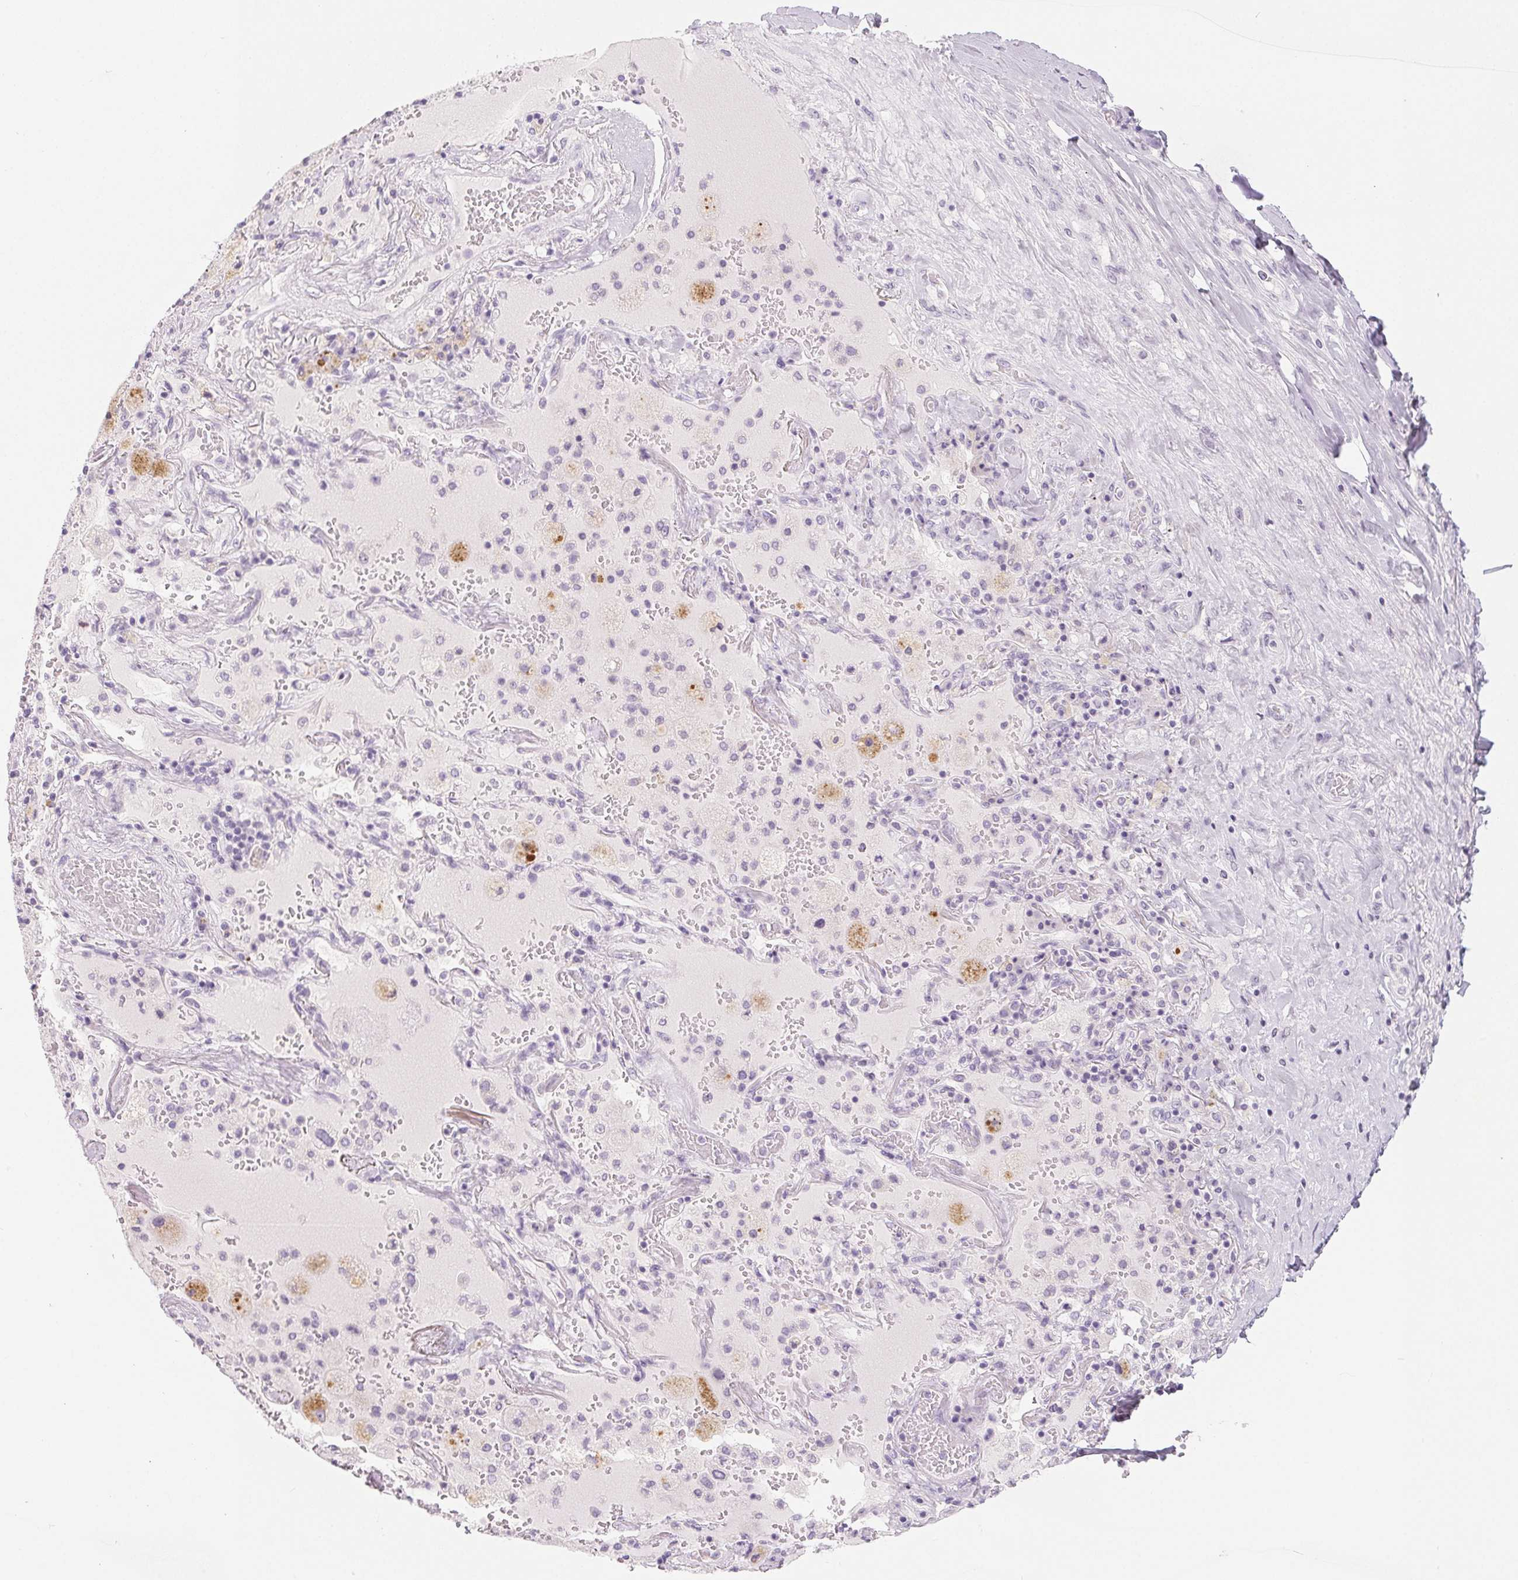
{"staining": {"intensity": "negative", "quantity": "none", "location": "none"}, "tissue": "soft tissue", "cell_type": "Fibroblasts", "image_type": "normal", "snomed": [{"axis": "morphology", "description": "Normal tissue, NOS"}, {"axis": "topography", "description": "Cartilage tissue"}, {"axis": "topography", "description": "Bronchus"}], "caption": "Protein analysis of normal soft tissue displays no significant expression in fibroblasts.", "gene": "SPACA5B", "patient": {"sex": "male", "age": 64}}